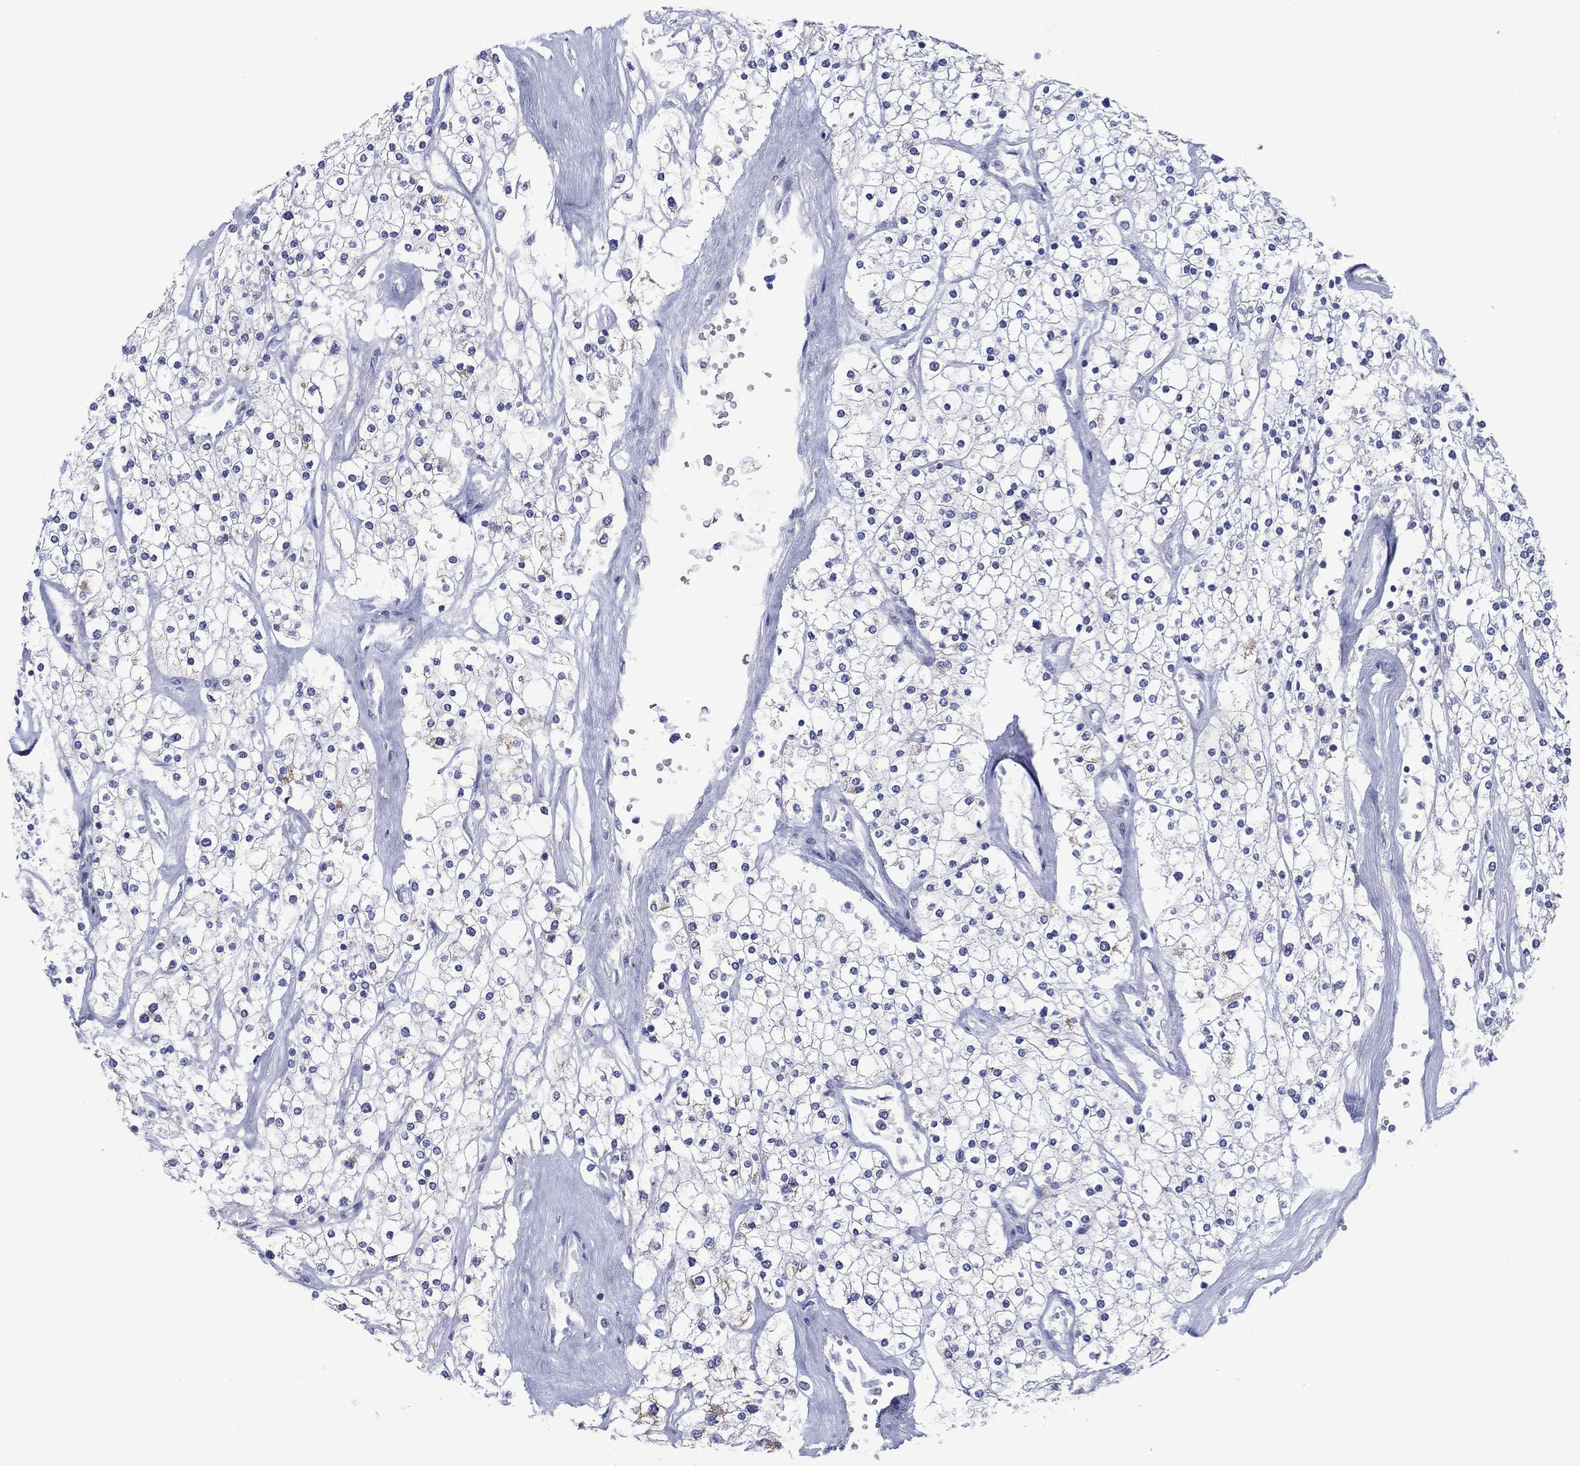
{"staining": {"intensity": "weak", "quantity": "<25%", "location": "cytoplasmic/membranous"}, "tissue": "renal cancer", "cell_type": "Tumor cells", "image_type": "cancer", "snomed": [{"axis": "morphology", "description": "Adenocarcinoma, NOS"}, {"axis": "topography", "description": "Kidney"}], "caption": "Renal cancer was stained to show a protein in brown. There is no significant staining in tumor cells.", "gene": "FER1L6", "patient": {"sex": "male", "age": 80}}